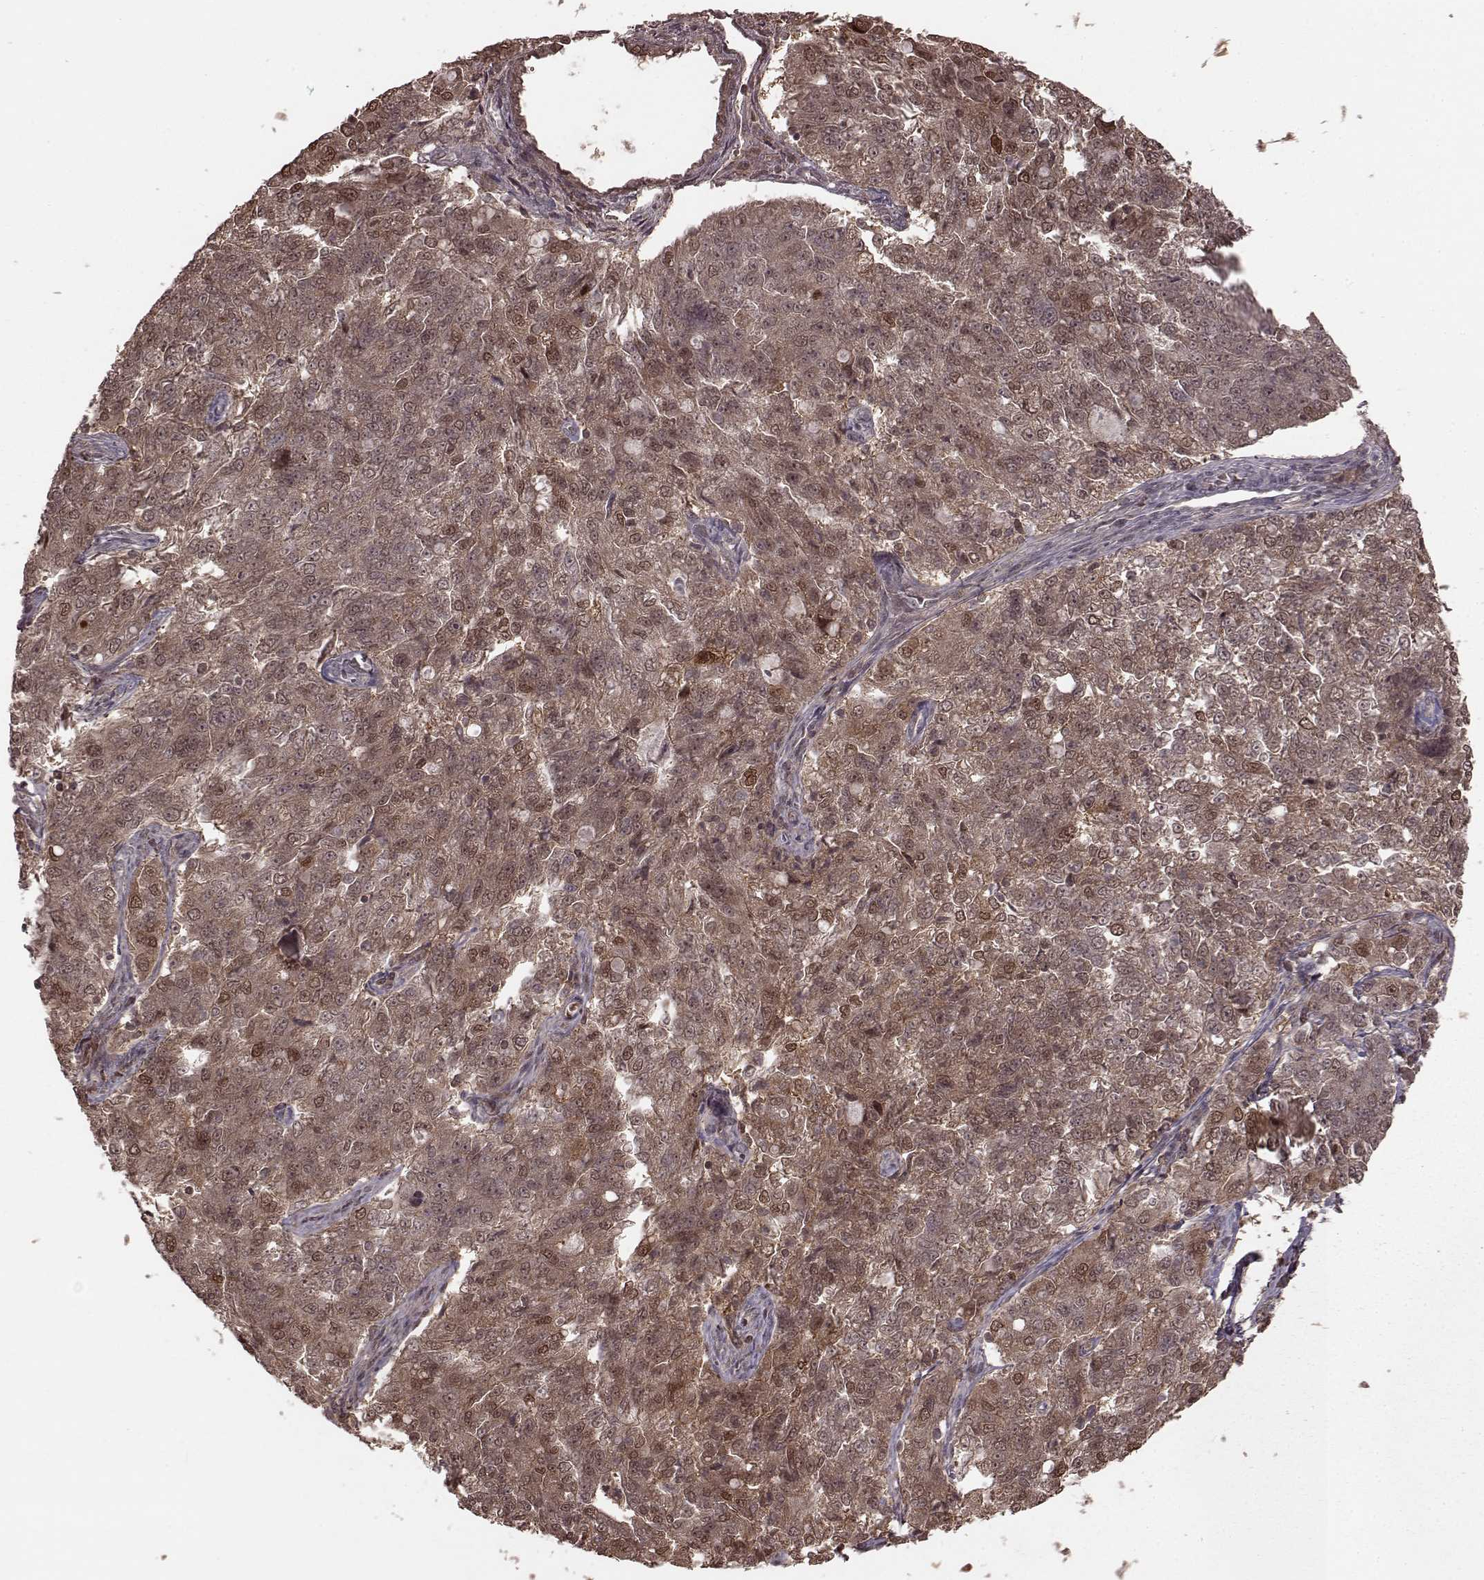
{"staining": {"intensity": "moderate", "quantity": ">75%", "location": "cytoplasmic/membranous,nuclear"}, "tissue": "endometrial cancer", "cell_type": "Tumor cells", "image_type": "cancer", "snomed": [{"axis": "morphology", "description": "Adenocarcinoma, NOS"}, {"axis": "topography", "description": "Endometrium"}], "caption": "Immunohistochemical staining of human endometrial cancer (adenocarcinoma) reveals moderate cytoplasmic/membranous and nuclear protein positivity in about >75% of tumor cells.", "gene": "GSS", "patient": {"sex": "female", "age": 43}}